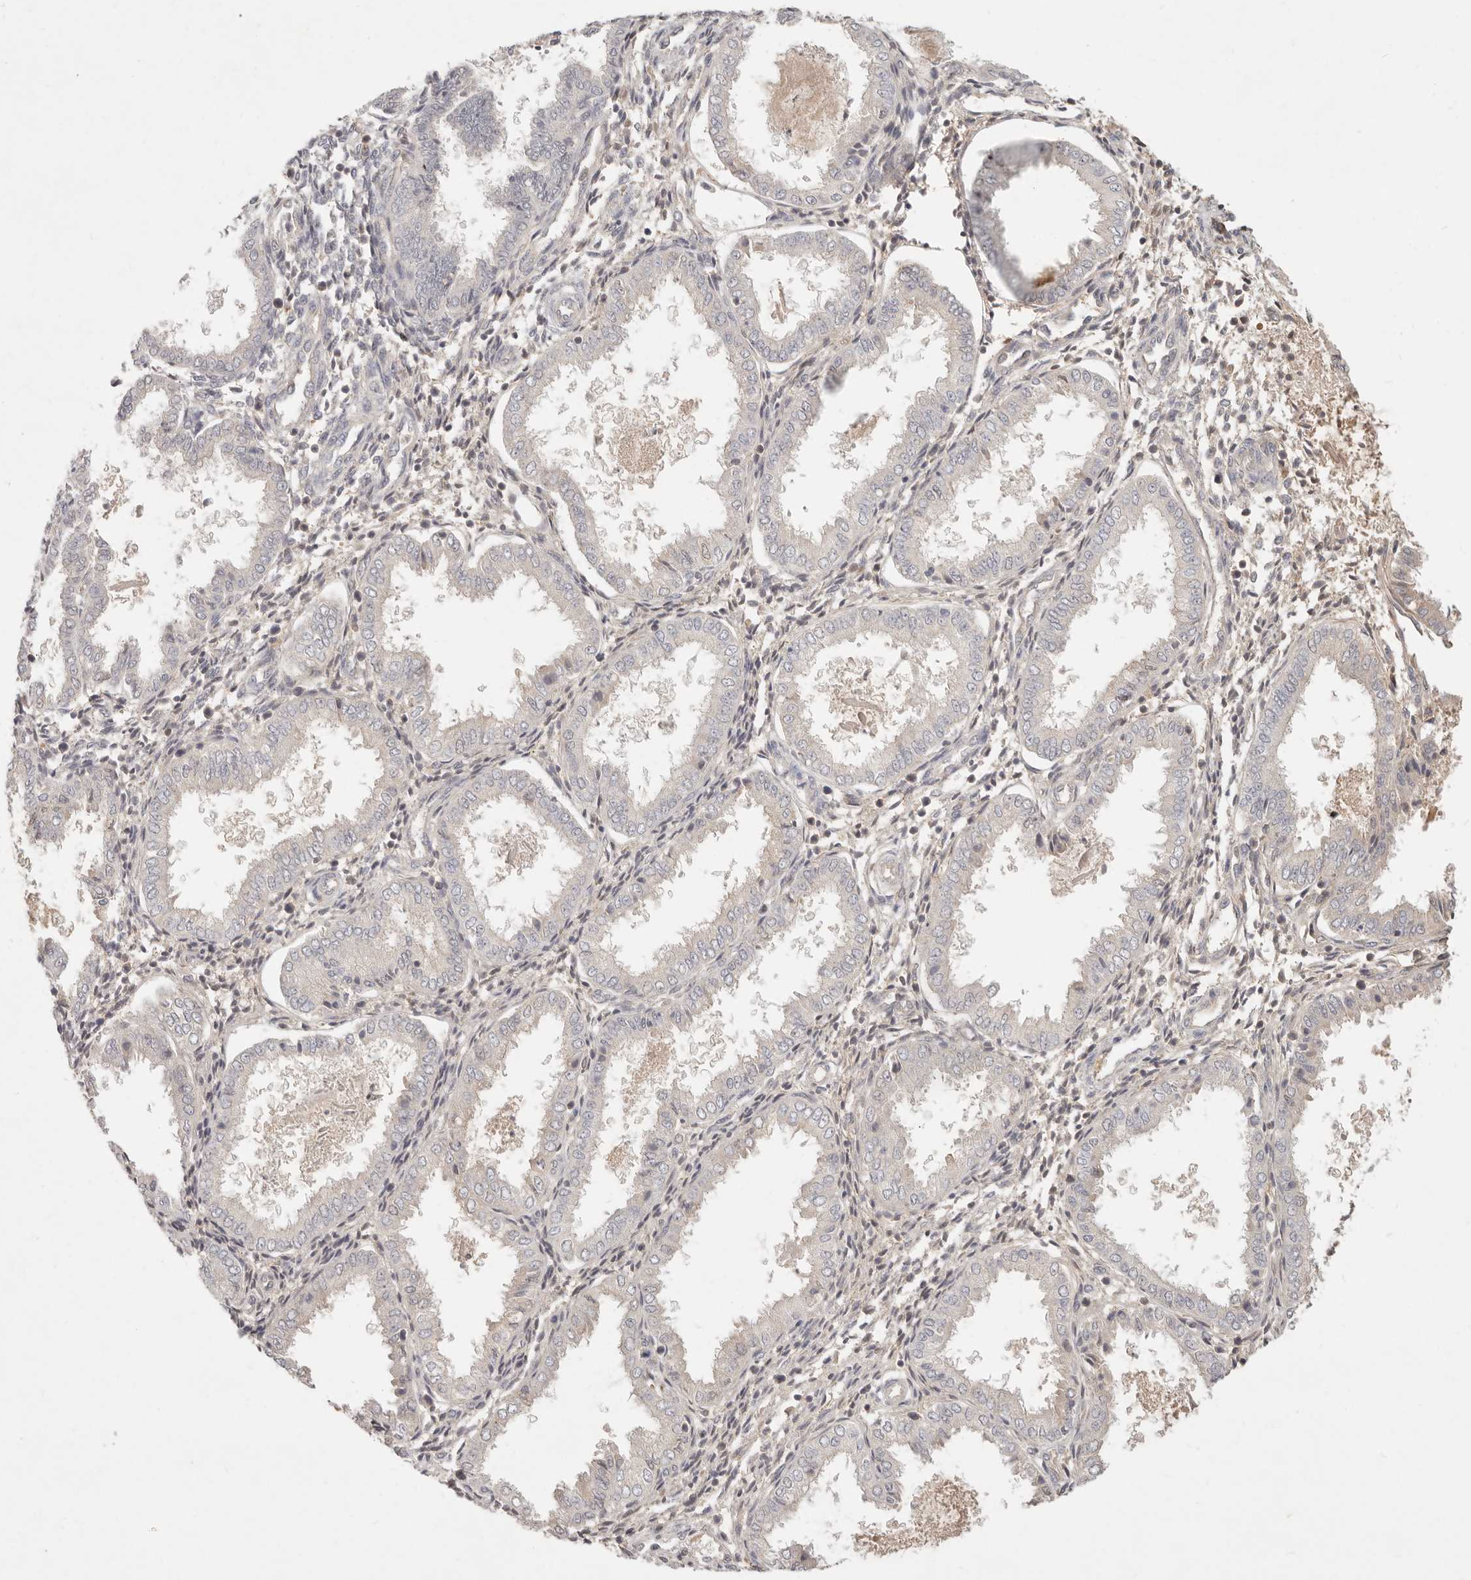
{"staining": {"intensity": "negative", "quantity": "none", "location": "none"}, "tissue": "endometrium", "cell_type": "Cells in endometrial stroma", "image_type": "normal", "snomed": [{"axis": "morphology", "description": "Normal tissue, NOS"}, {"axis": "topography", "description": "Endometrium"}], "caption": "Micrograph shows no significant protein expression in cells in endometrial stroma of normal endometrium. The staining was performed using DAB to visualize the protein expression in brown, while the nuclei were stained in blue with hematoxylin (Magnification: 20x).", "gene": "NECAP2", "patient": {"sex": "female", "age": 33}}